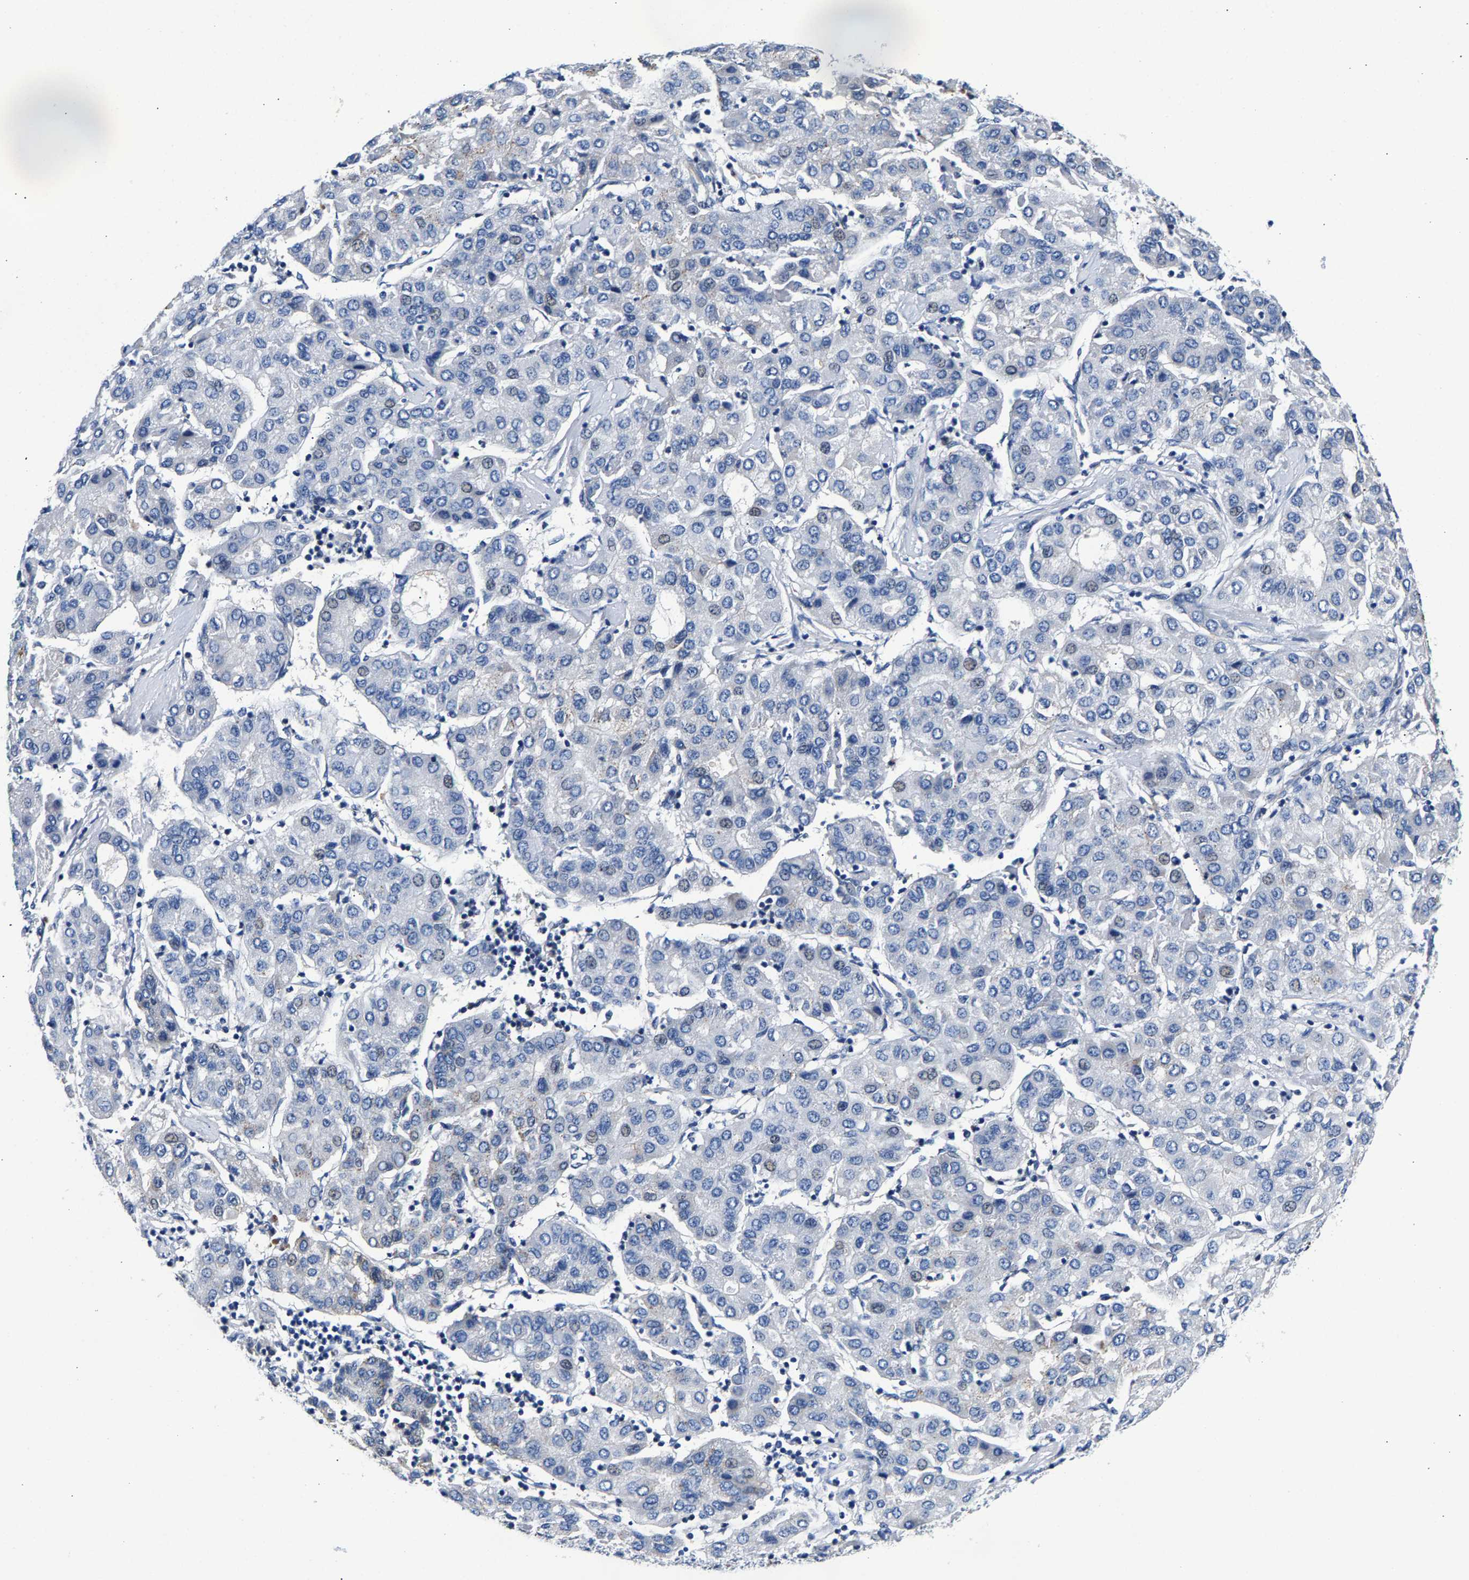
{"staining": {"intensity": "negative", "quantity": "none", "location": "none"}, "tissue": "liver cancer", "cell_type": "Tumor cells", "image_type": "cancer", "snomed": [{"axis": "morphology", "description": "Carcinoma, Hepatocellular, NOS"}, {"axis": "topography", "description": "Liver"}], "caption": "IHC micrograph of neoplastic tissue: liver hepatocellular carcinoma stained with DAB (3,3'-diaminobenzidine) demonstrates no significant protein expression in tumor cells.", "gene": "P2RY4", "patient": {"sex": "male", "age": 65}}